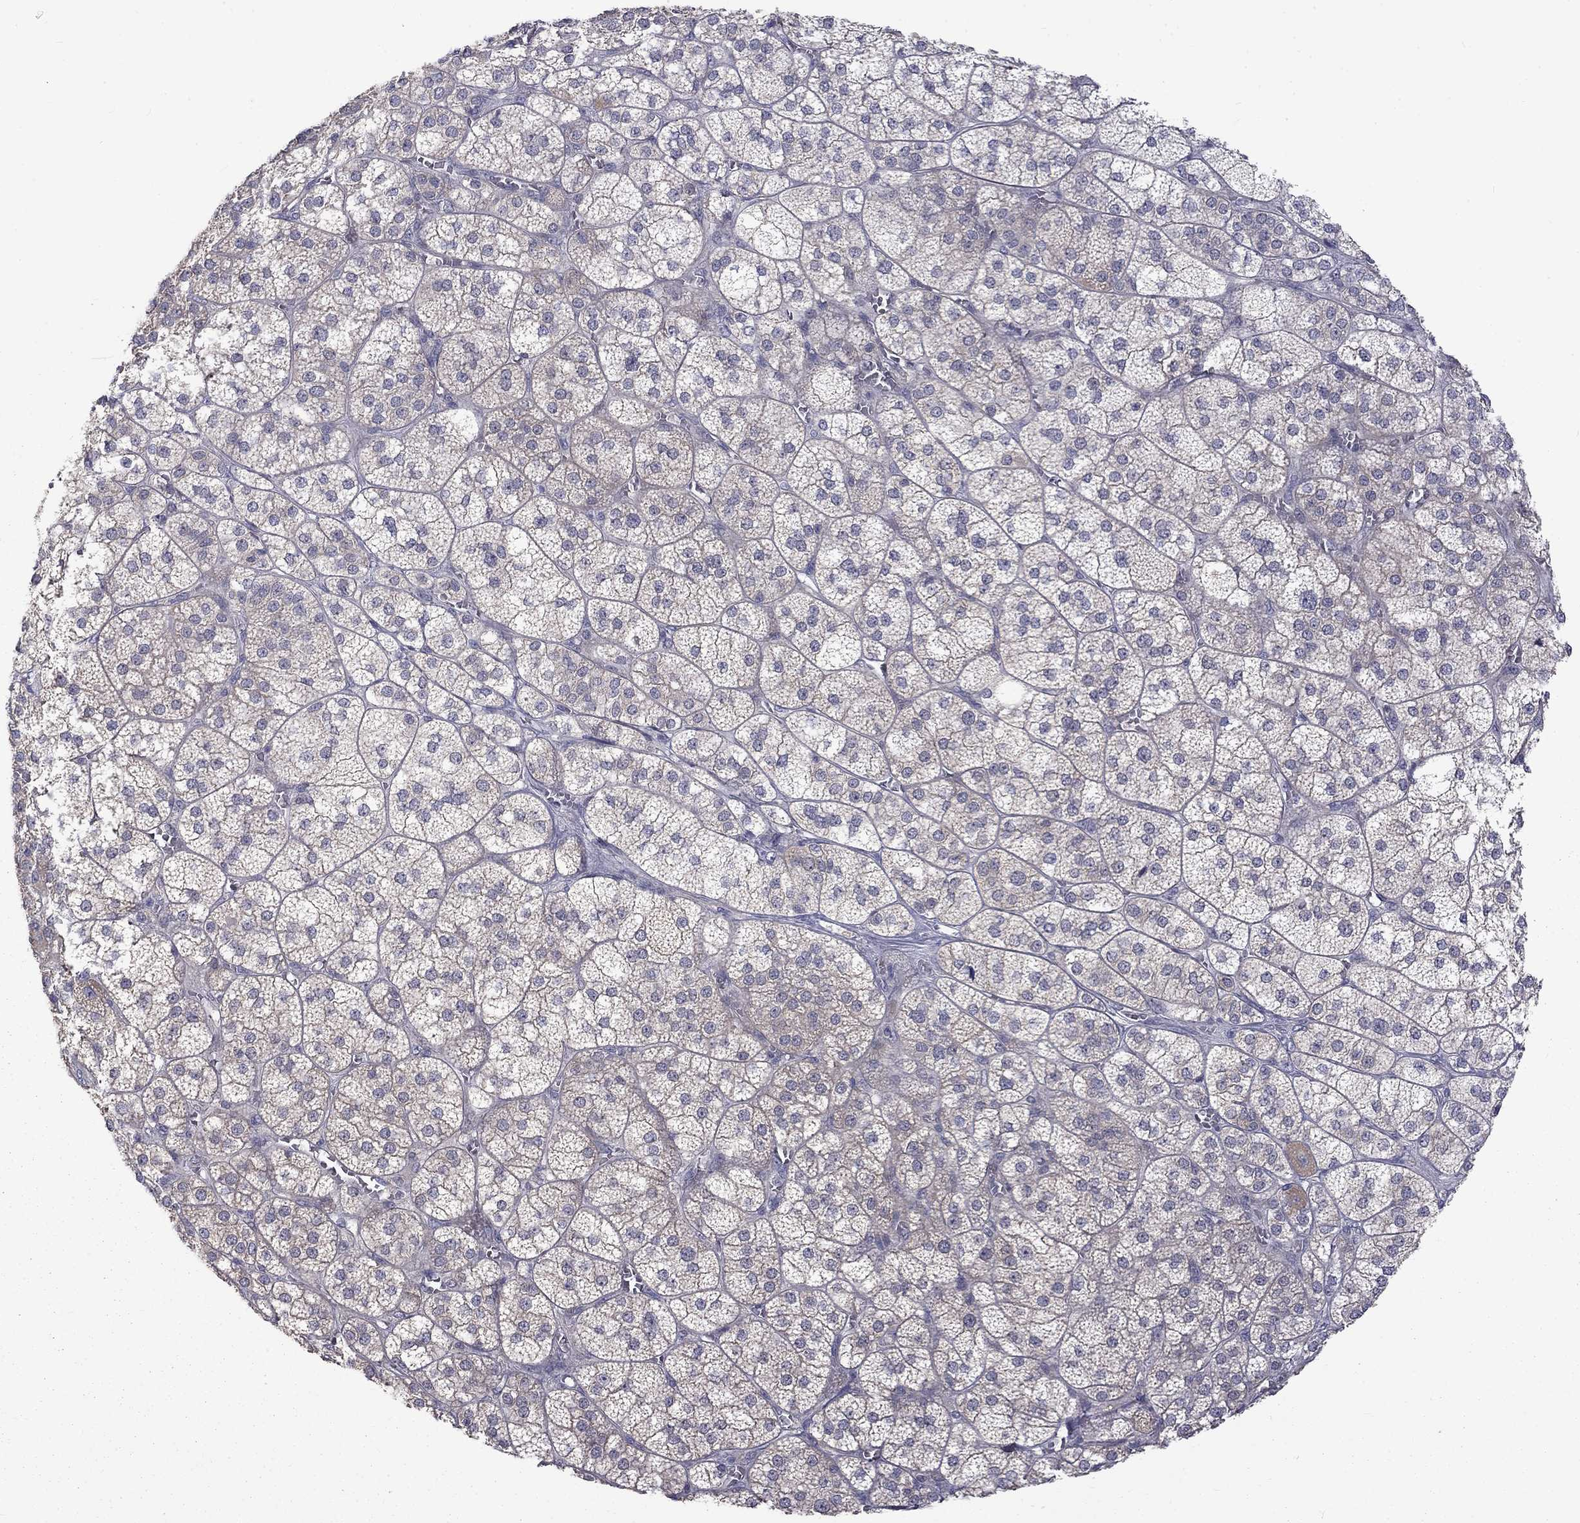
{"staining": {"intensity": "moderate", "quantity": "25%-75%", "location": "cytoplasmic/membranous"}, "tissue": "adrenal gland", "cell_type": "Glandular cells", "image_type": "normal", "snomed": [{"axis": "morphology", "description": "Normal tissue, NOS"}, {"axis": "topography", "description": "Adrenal gland"}], "caption": "Human adrenal gland stained with a brown dye shows moderate cytoplasmic/membranous positive positivity in about 25%-75% of glandular cells.", "gene": "SLC39A14", "patient": {"sex": "female", "age": 60}}